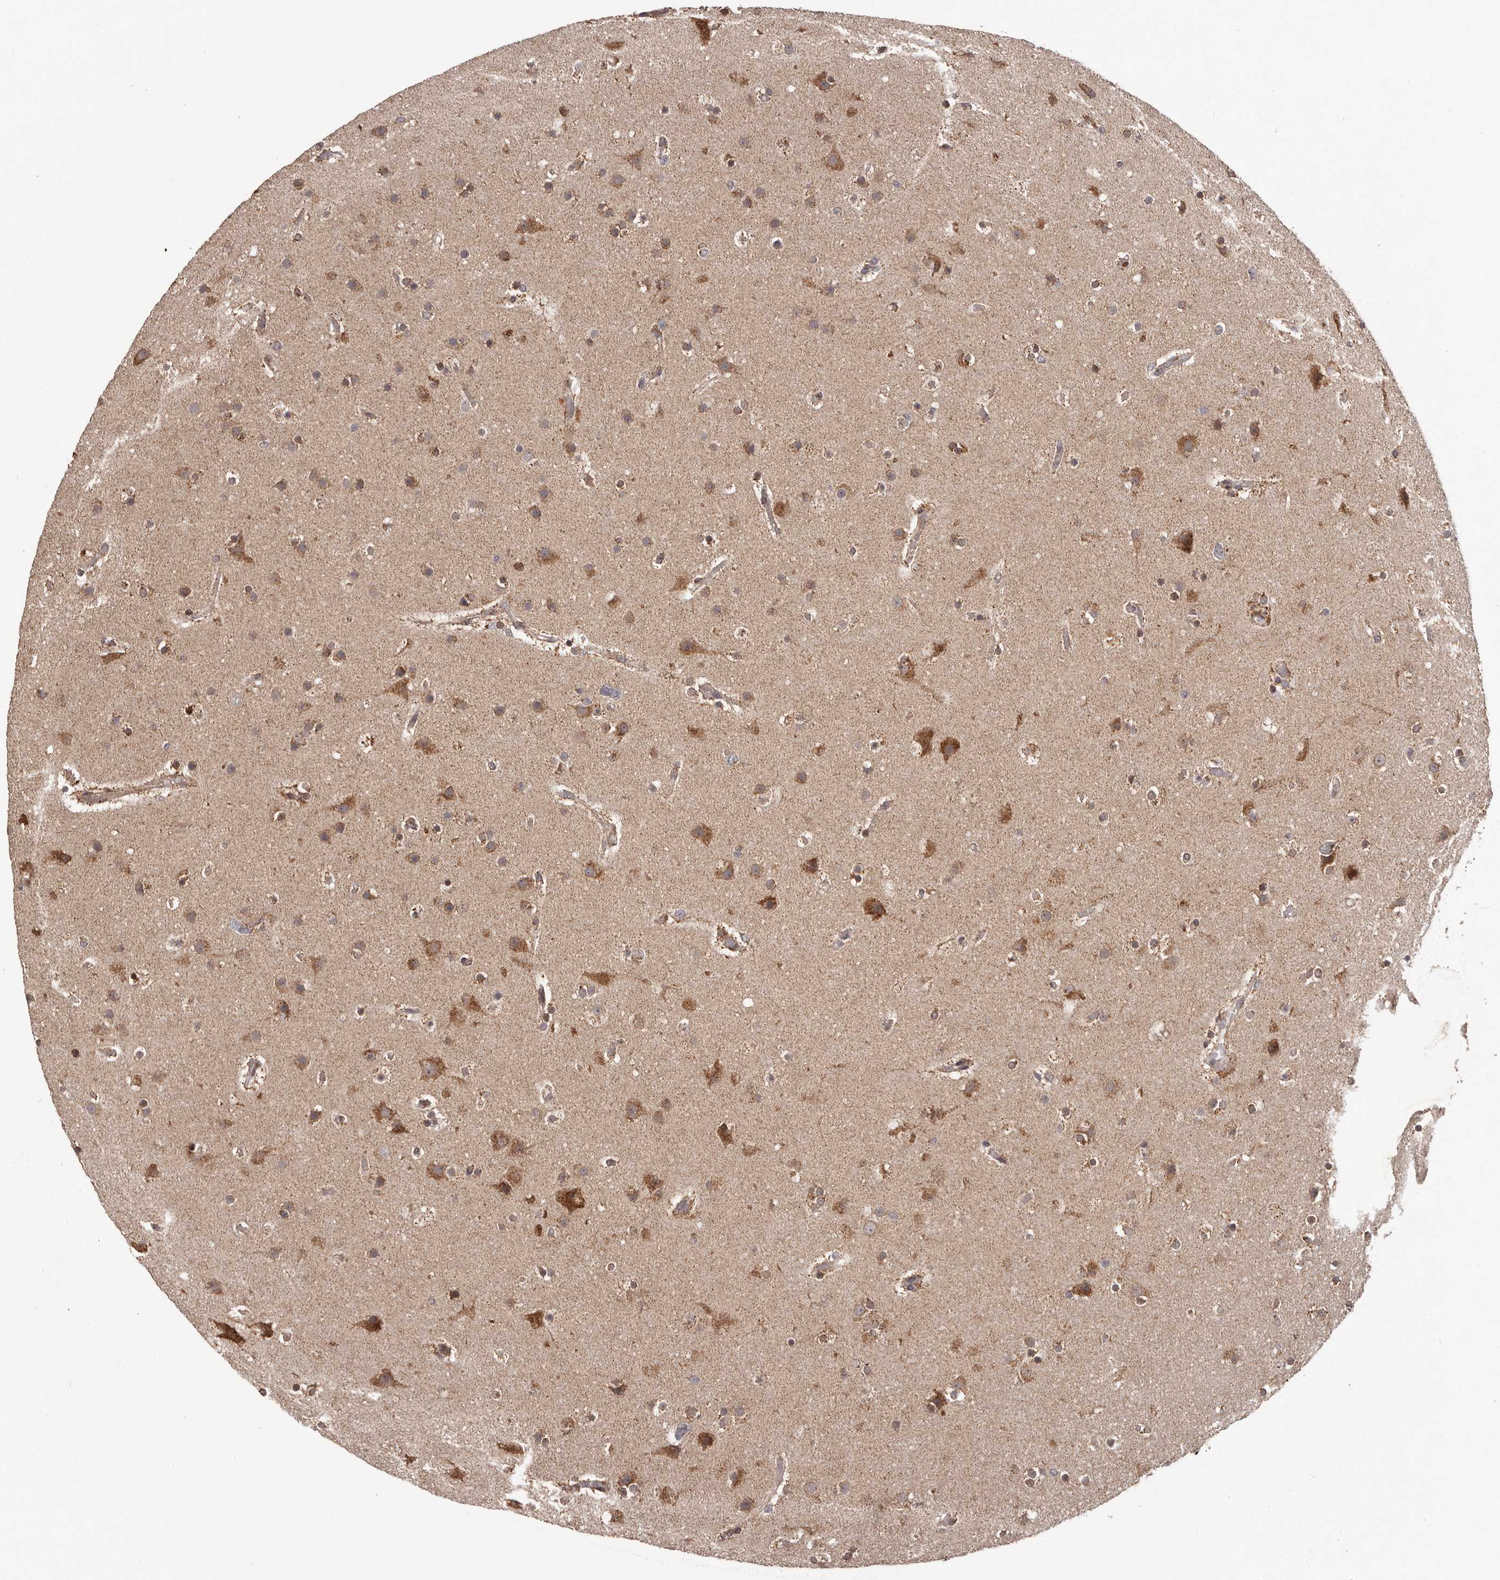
{"staining": {"intensity": "weak", "quantity": "25%-75%", "location": "cytoplasmic/membranous"}, "tissue": "glioma", "cell_type": "Tumor cells", "image_type": "cancer", "snomed": [{"axis": "morphology", "description": "Glioma, malignant, High grade"}, {"axis": "topography", "description": "Cerebral cortex"}], "caption": "Protein expression analysis of human malignant high-grade glioma reveals weak cytoplasmic/membranous positivity in approximately 25%-75% of tumor cells.", "gene": "CHRM2", "patient": {"sex": "female", "age": 36}}